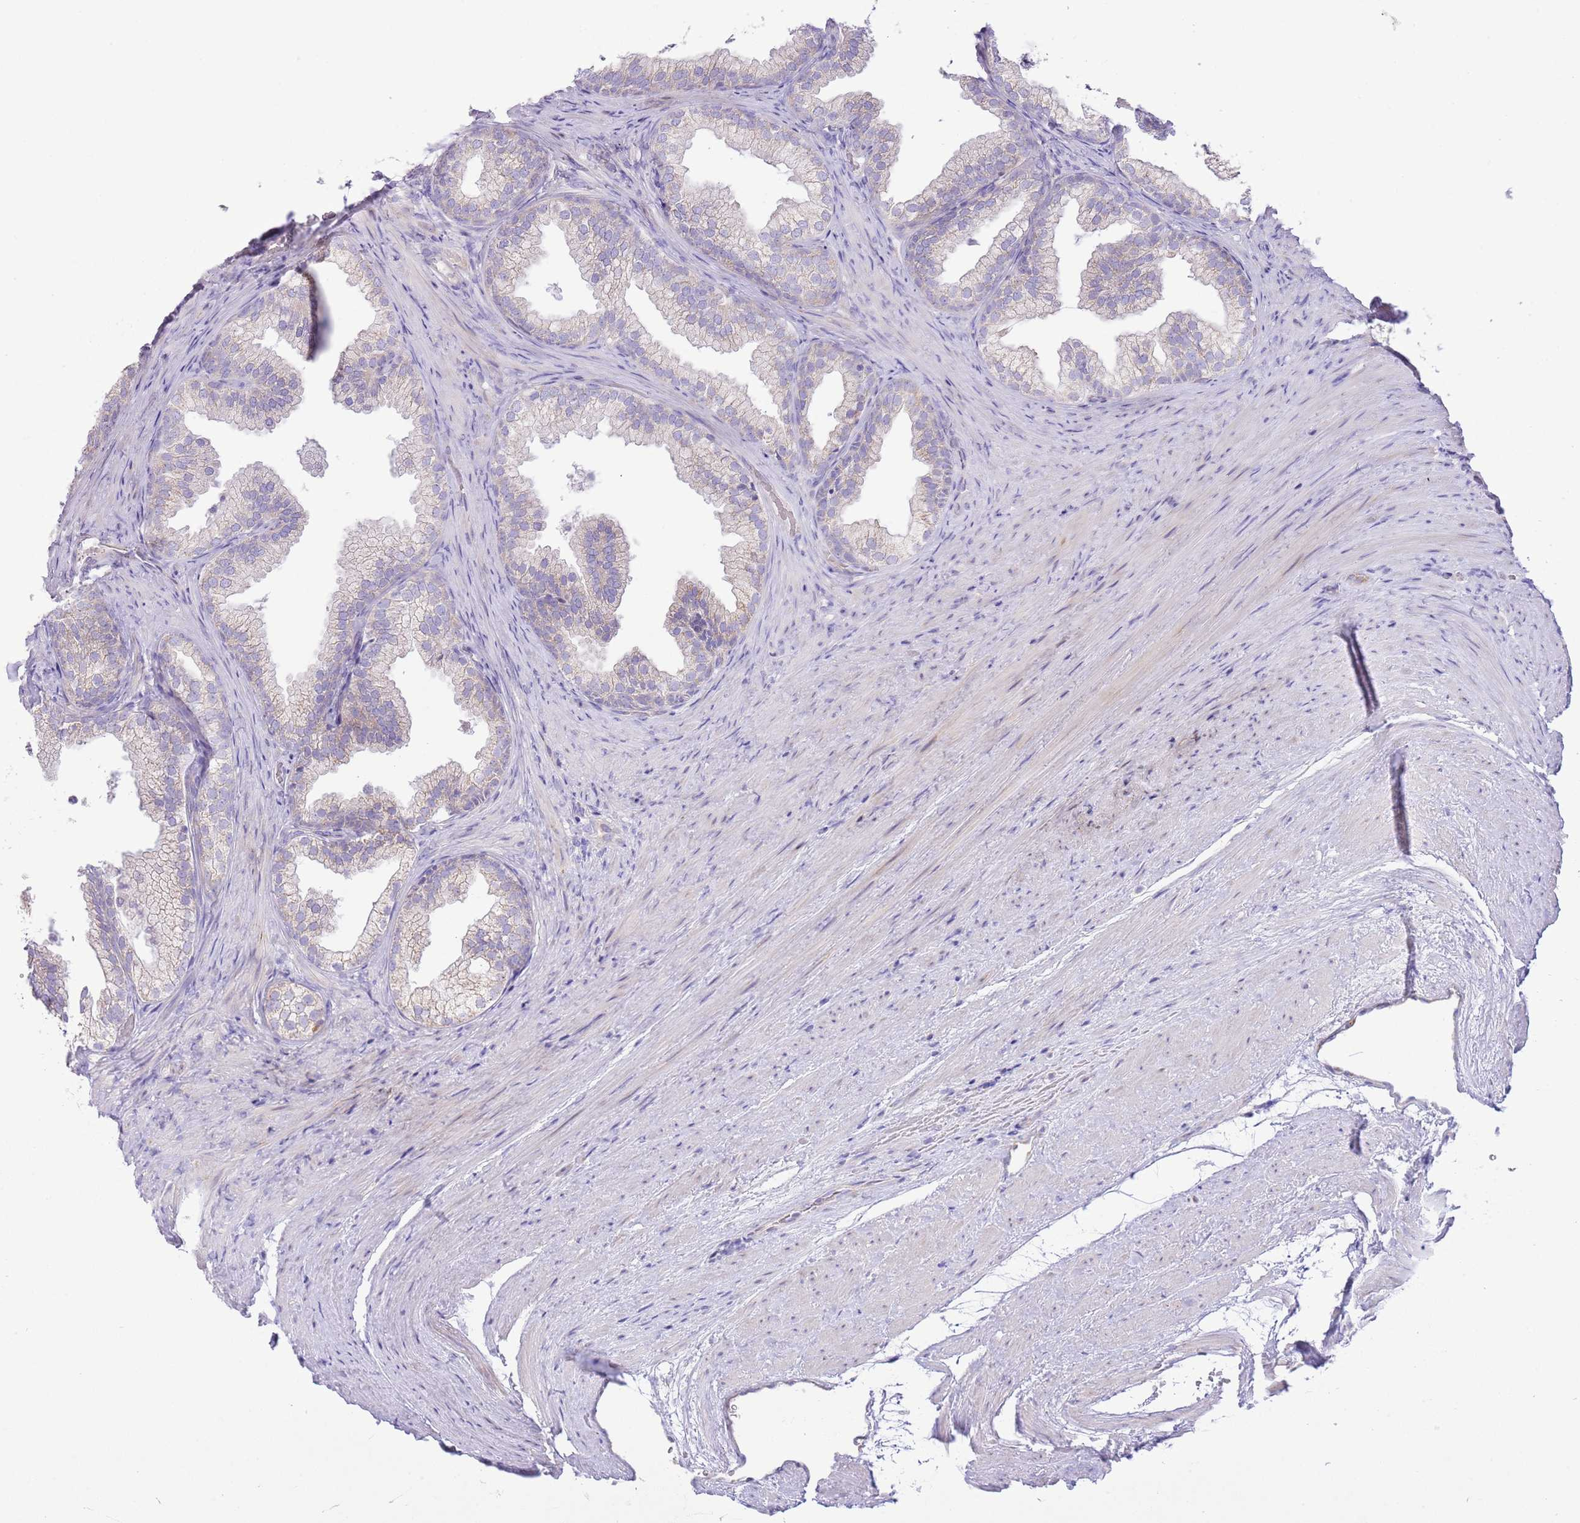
{"staining": {"intensity": "weak", "quantity": "25%-75%", "location": "cytoplasmic/membranous"}, "tissue": "prostate", "cell_type": "Glandular cells", "image_type": "normal", "snomed": [{"axis": "morphology", "description": "Normal tissue, NOS"}, {"axis": "topography", "description": "Prostate"}], "caption": "Immunohistochemistry (IHC) image of benign prostate: human prostate stained using immunohistochemistry reveals low levels of weak protein expression localized specifically in the cytoplasmic/membranous of glandular cells, appearing as a cytoplasmic/membranous brown color.", "gene": "OAZ2", "patient": {"sex": "male", "age": 76}}